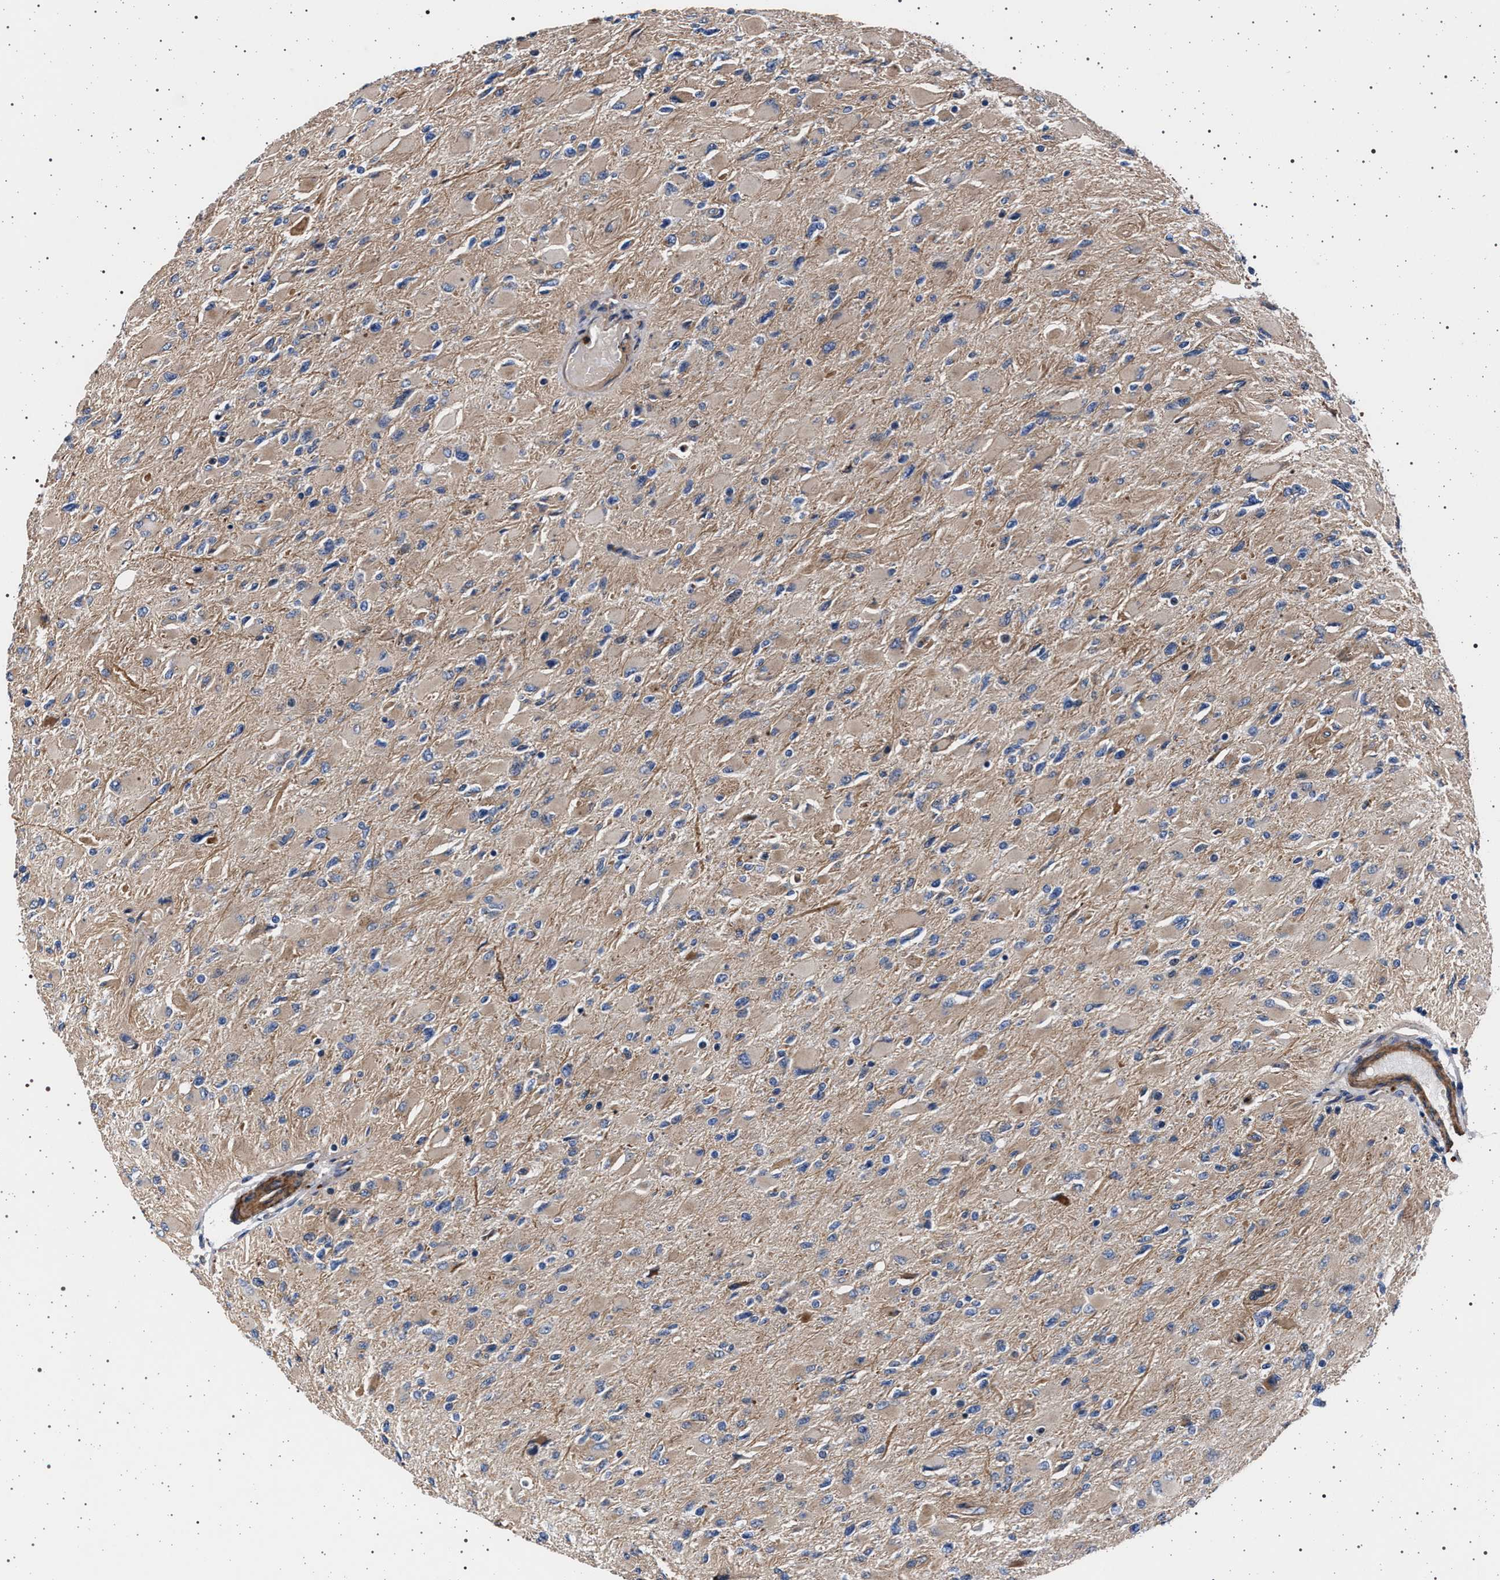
{"staining": {"intensity": "weak", "quantity": ">75%", "location": "cytoplasmic/membranous"}, "tissue": "glioma", "cell_type": "Tumor cells", "image_type": "cancer", "snomed": [{"axis": "morphology", "description": "Glioma, malignant, High grade"}, {"axis": "topography", "description": "Cerebral cortex"}], "caption": "Immunohistochemistry image of neoplastic tissue: glioma stained using IHC exhibits low levels of weak protein expression localized specifically in the cytoplasmic/membranous of tumor cells, appearing as a cytoplasmic/membranous brown color.", "gene": "KCNK6", "patient": {"sex": "female", "age": 36}}